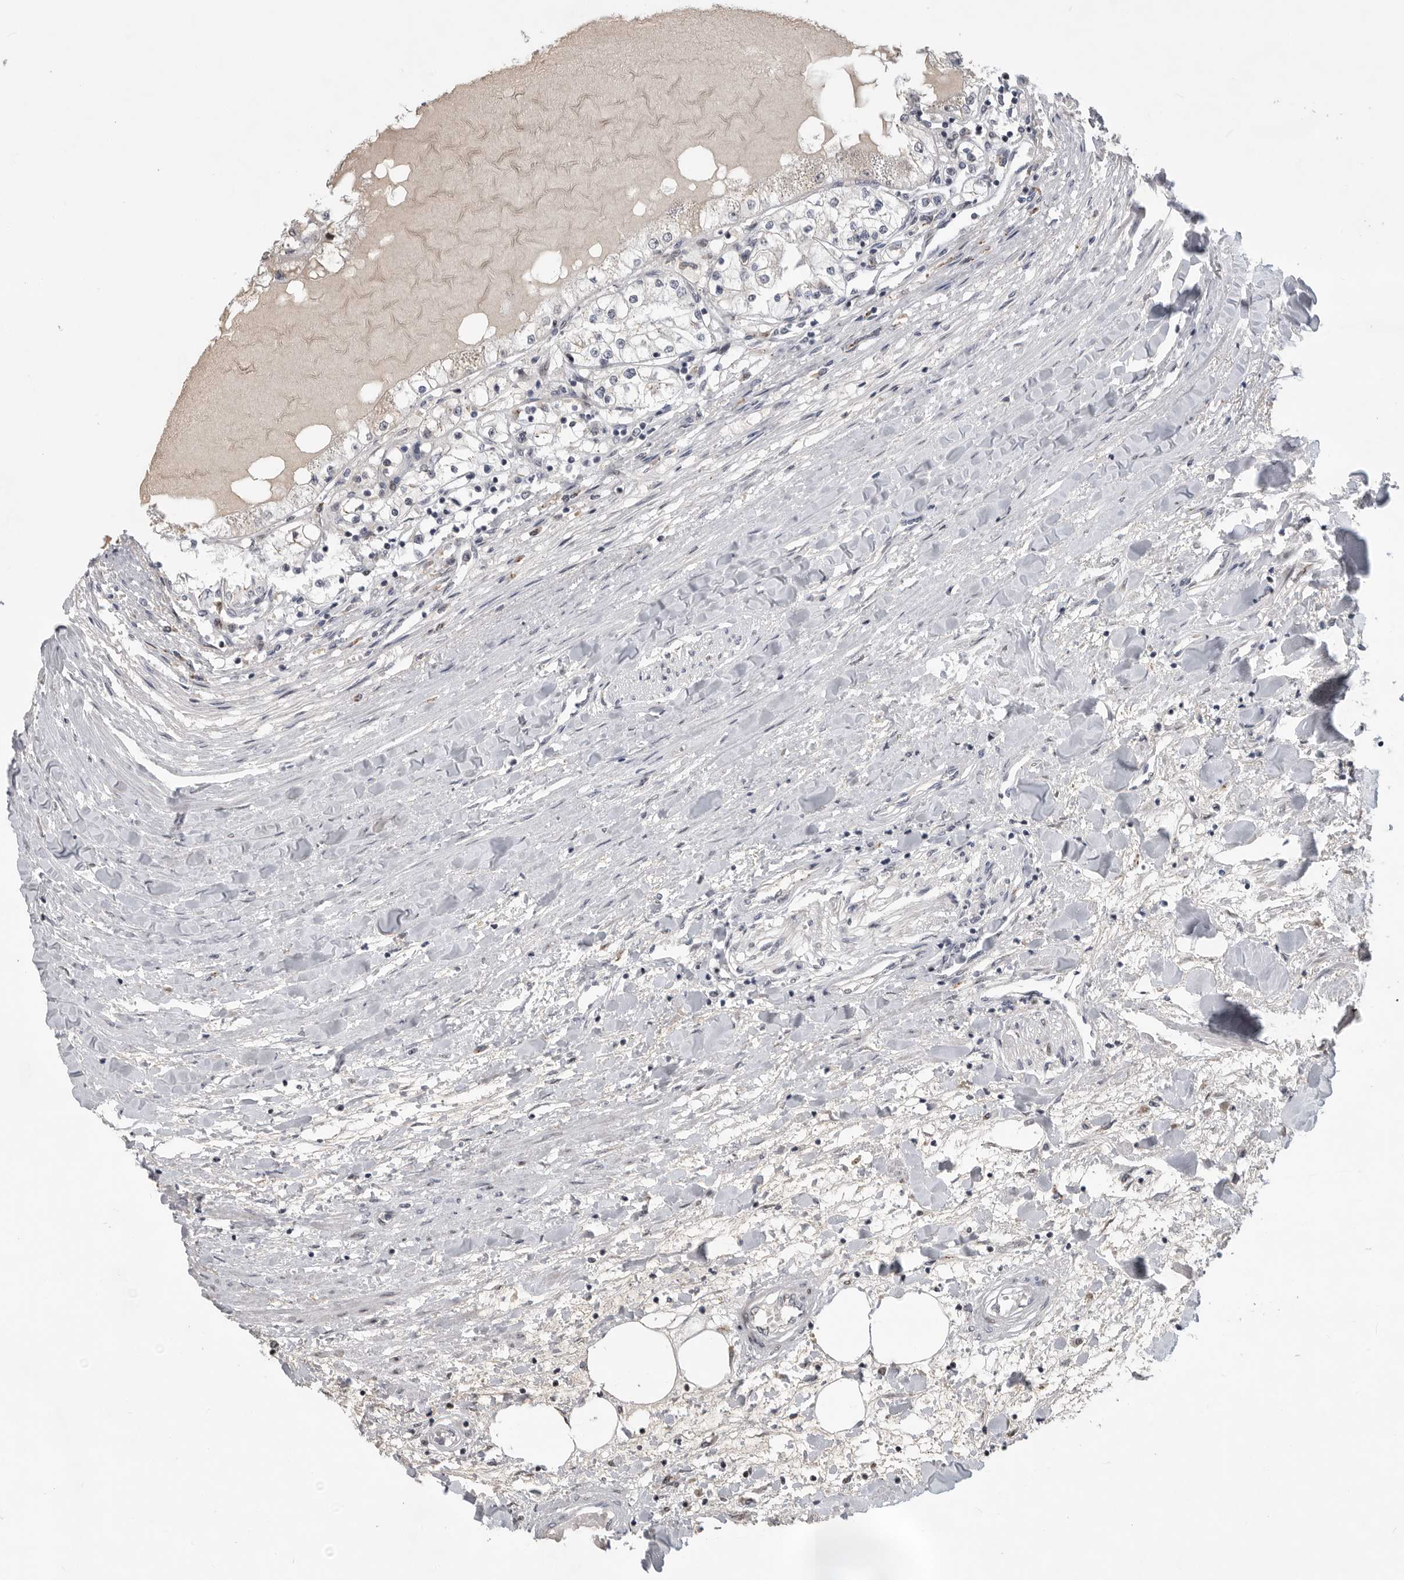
{"staining": {"intensity": "negative", "quantity": "none", "location": "none"}, "tissue": "renal cancer", "cell_type": "Tumor cells", "image_type": "cancer", "snomed": [{"axis": "morphology", "description": "Adenocarcinoma, NOS"}, {"axis": "topography", "description": "Kidney"}], "caption": "IHC image of neoplastic tissue: human renal cancer stained with DAB shows no significant protein expression in tumor cells.", "gene": "PCMTD1", "patient": {"sex": "male", "age": 68}}